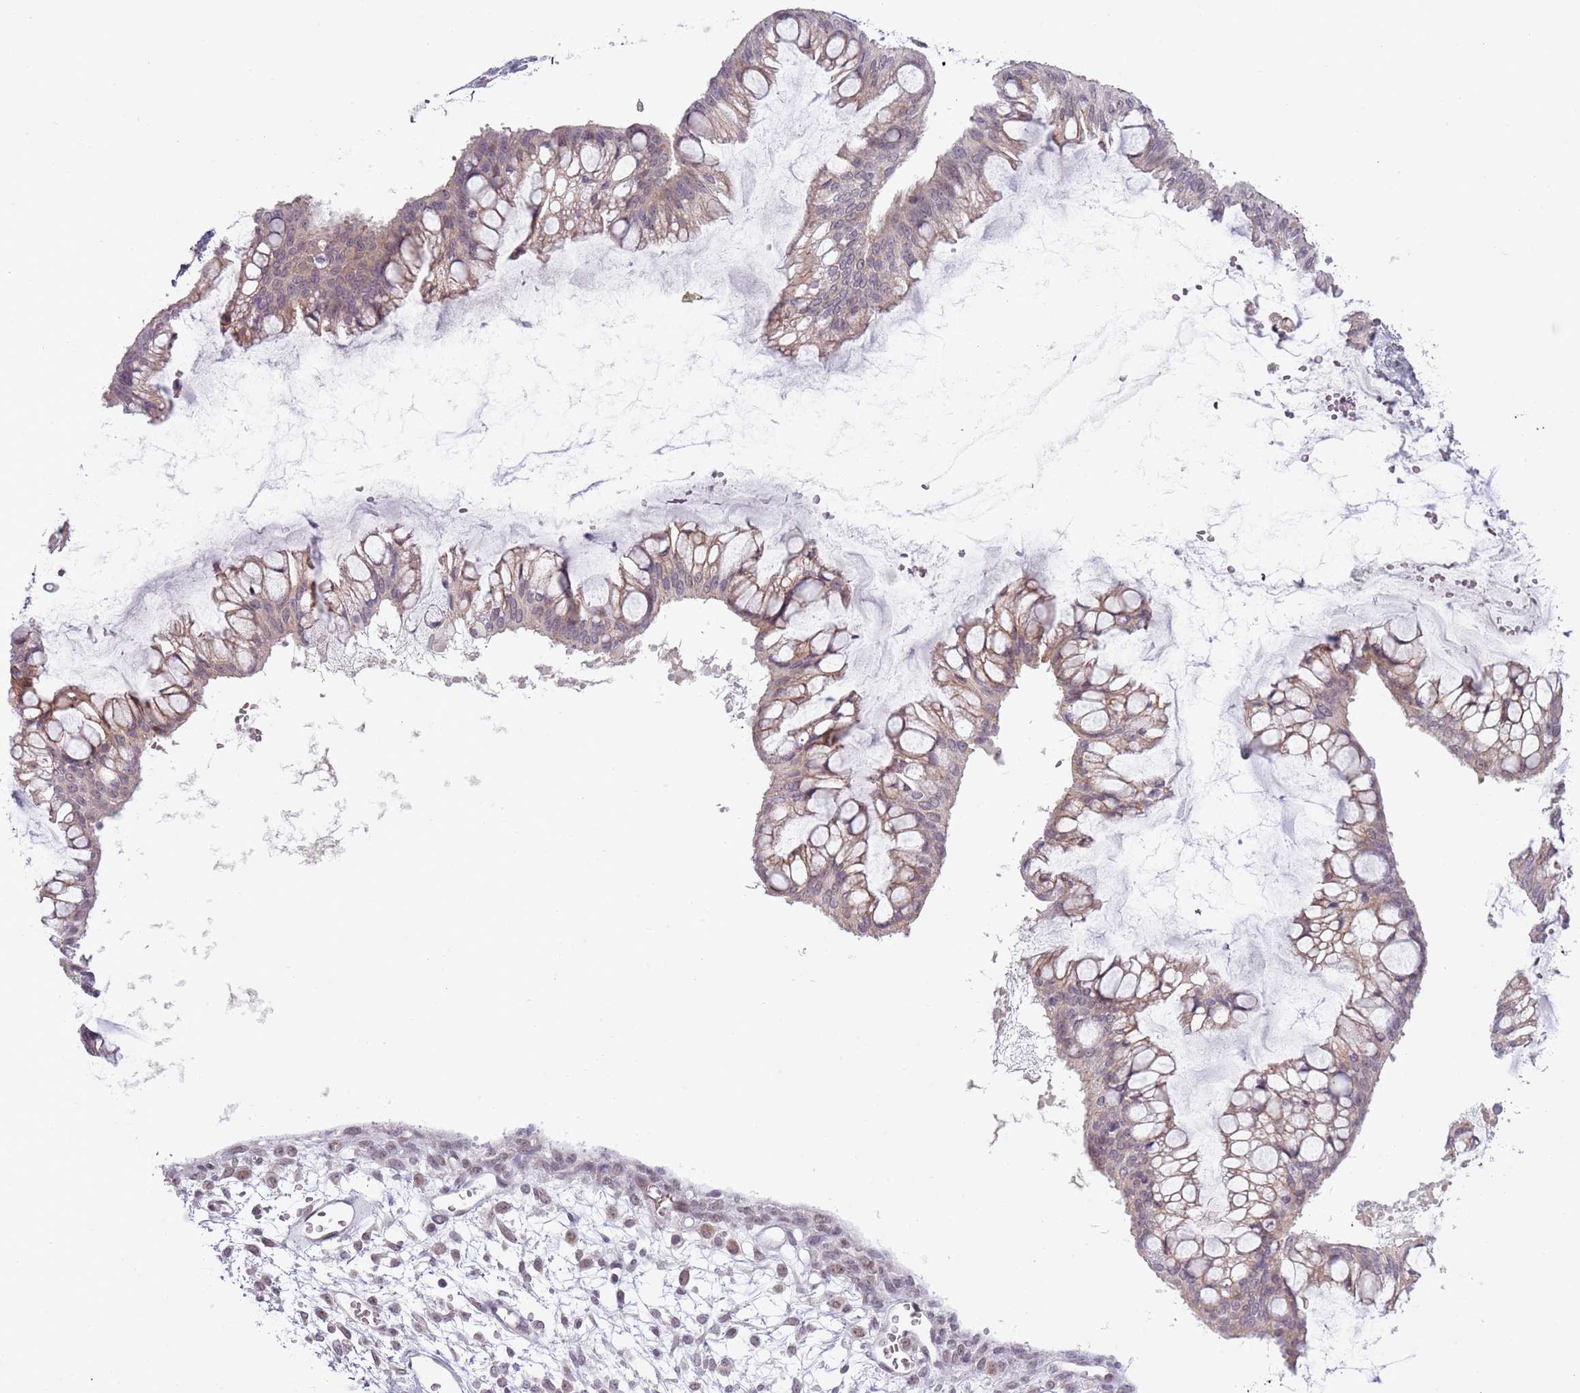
{"staining": {"intensity": "weak", "quantity": ">75%", "location": "cytoplasmic/membranous"}, "tissue": "ovarian cancer", "cell_type": "Tumor cells", "image_type": "cancer", "snomed": [{"axis": "morphology", "description": "Cystadenocarcinoma, mucinous, NOS"}, {"axis": "topography", "description": "Ovary"}], "caption": "A low amount of weak cytoplasmic/membranous expression is appreciated in approximately >75% of tumor cells in ovarian cancer (mucinous cystadenocarcinoma) tissue.", "gene": "TM2D1", "patient": {"sex": "female", "age": 73}}